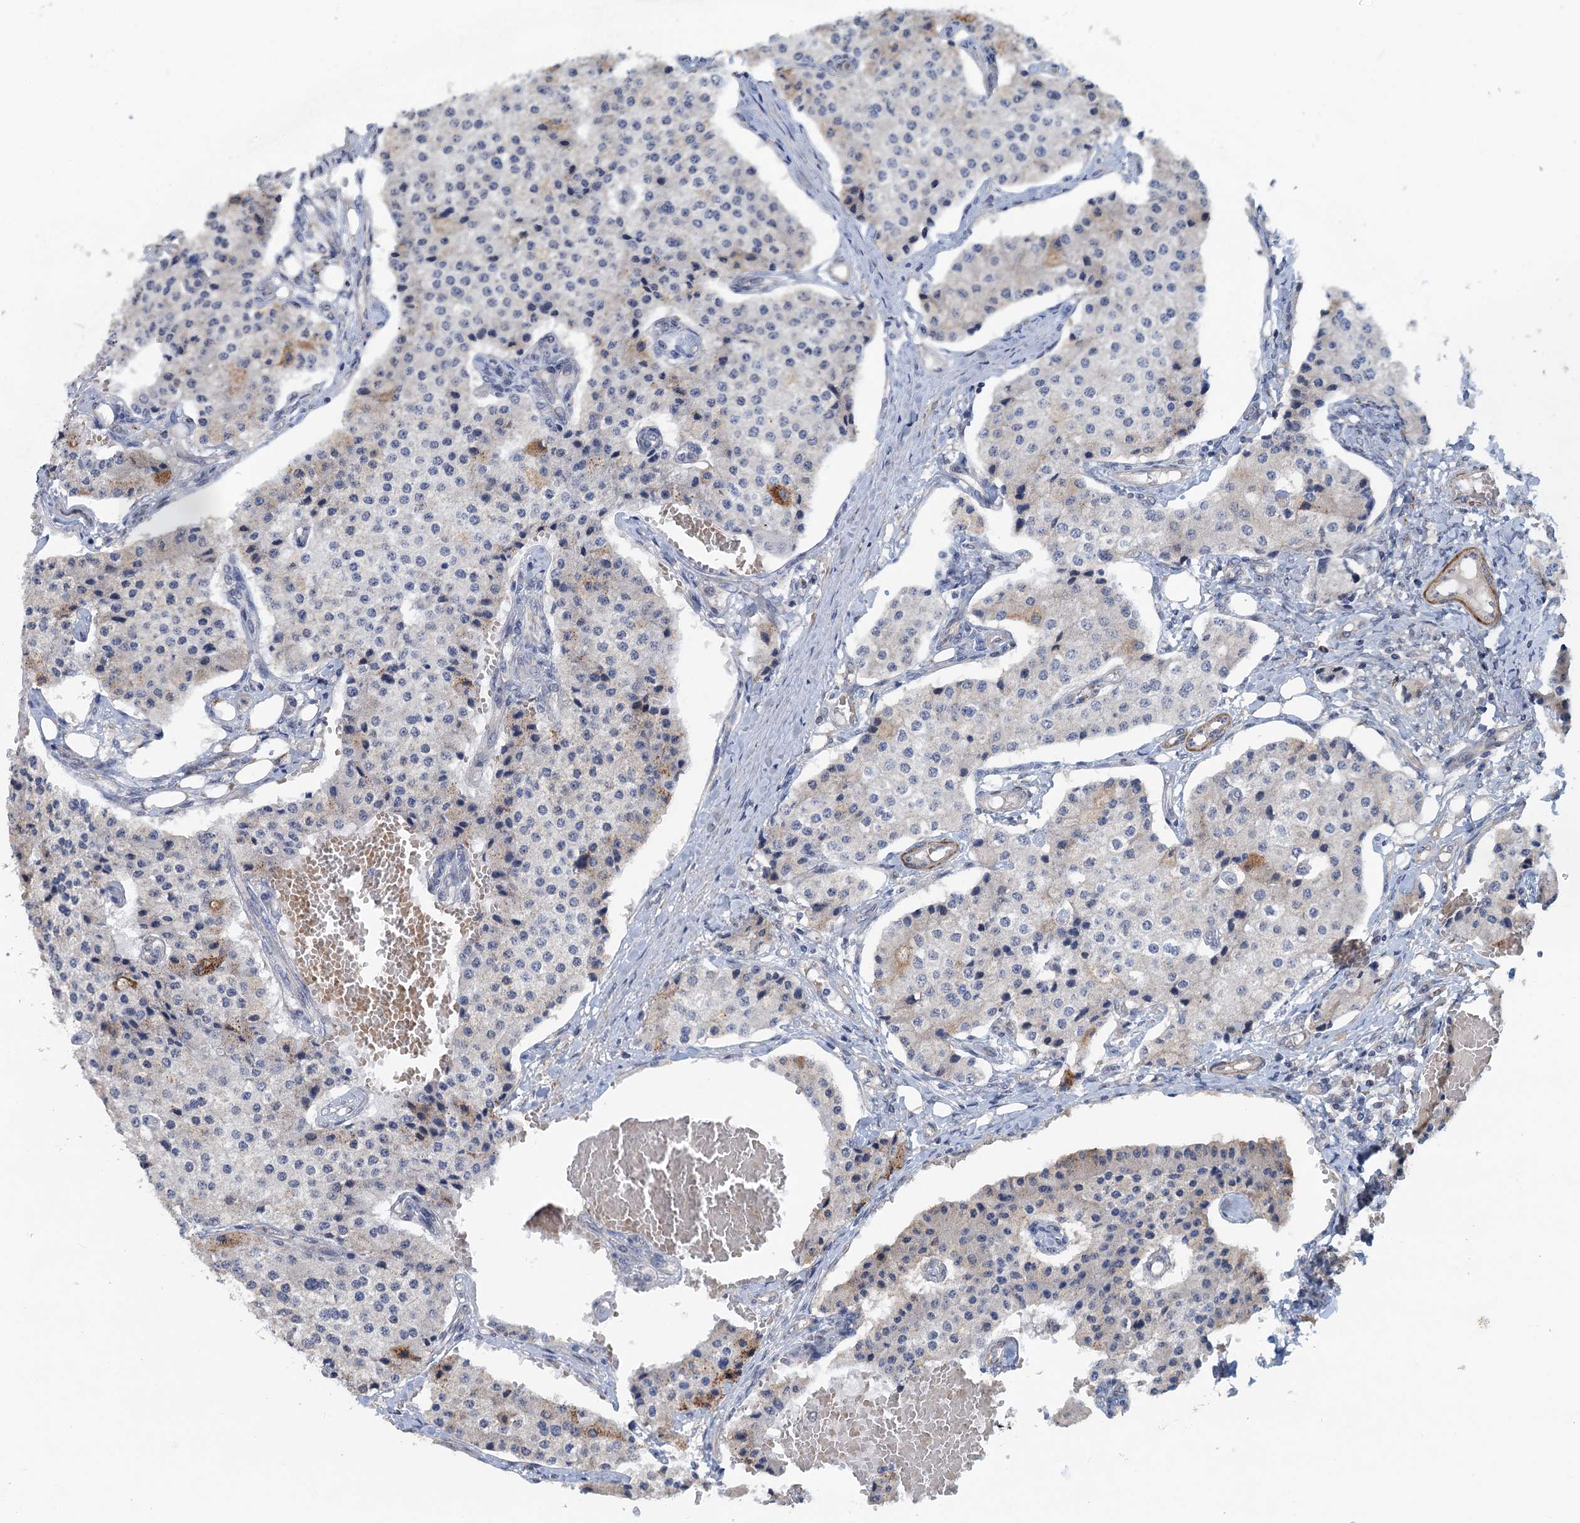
{"staining": {"intensity": "negative", "quantity": "none", "location": "none"}, "tissue": "carcinoid", "cell_type": "Tumor cells", "image_type": "cancer", "snomed": [{"axis": "morphology", "description": "Carcinoid, malignant, NOS"}, {"axis": "topography", "description": "Colon"}], "caption": "Carcinoid was stained to show a protein in brown. There is no significant staining in tumor cells. (DAB immunohistochemistry (IHC) visualized using brightfield microscopy, high magnification).", "gene": "MYO16", "patient": {"sex": "female", "age": 52}}